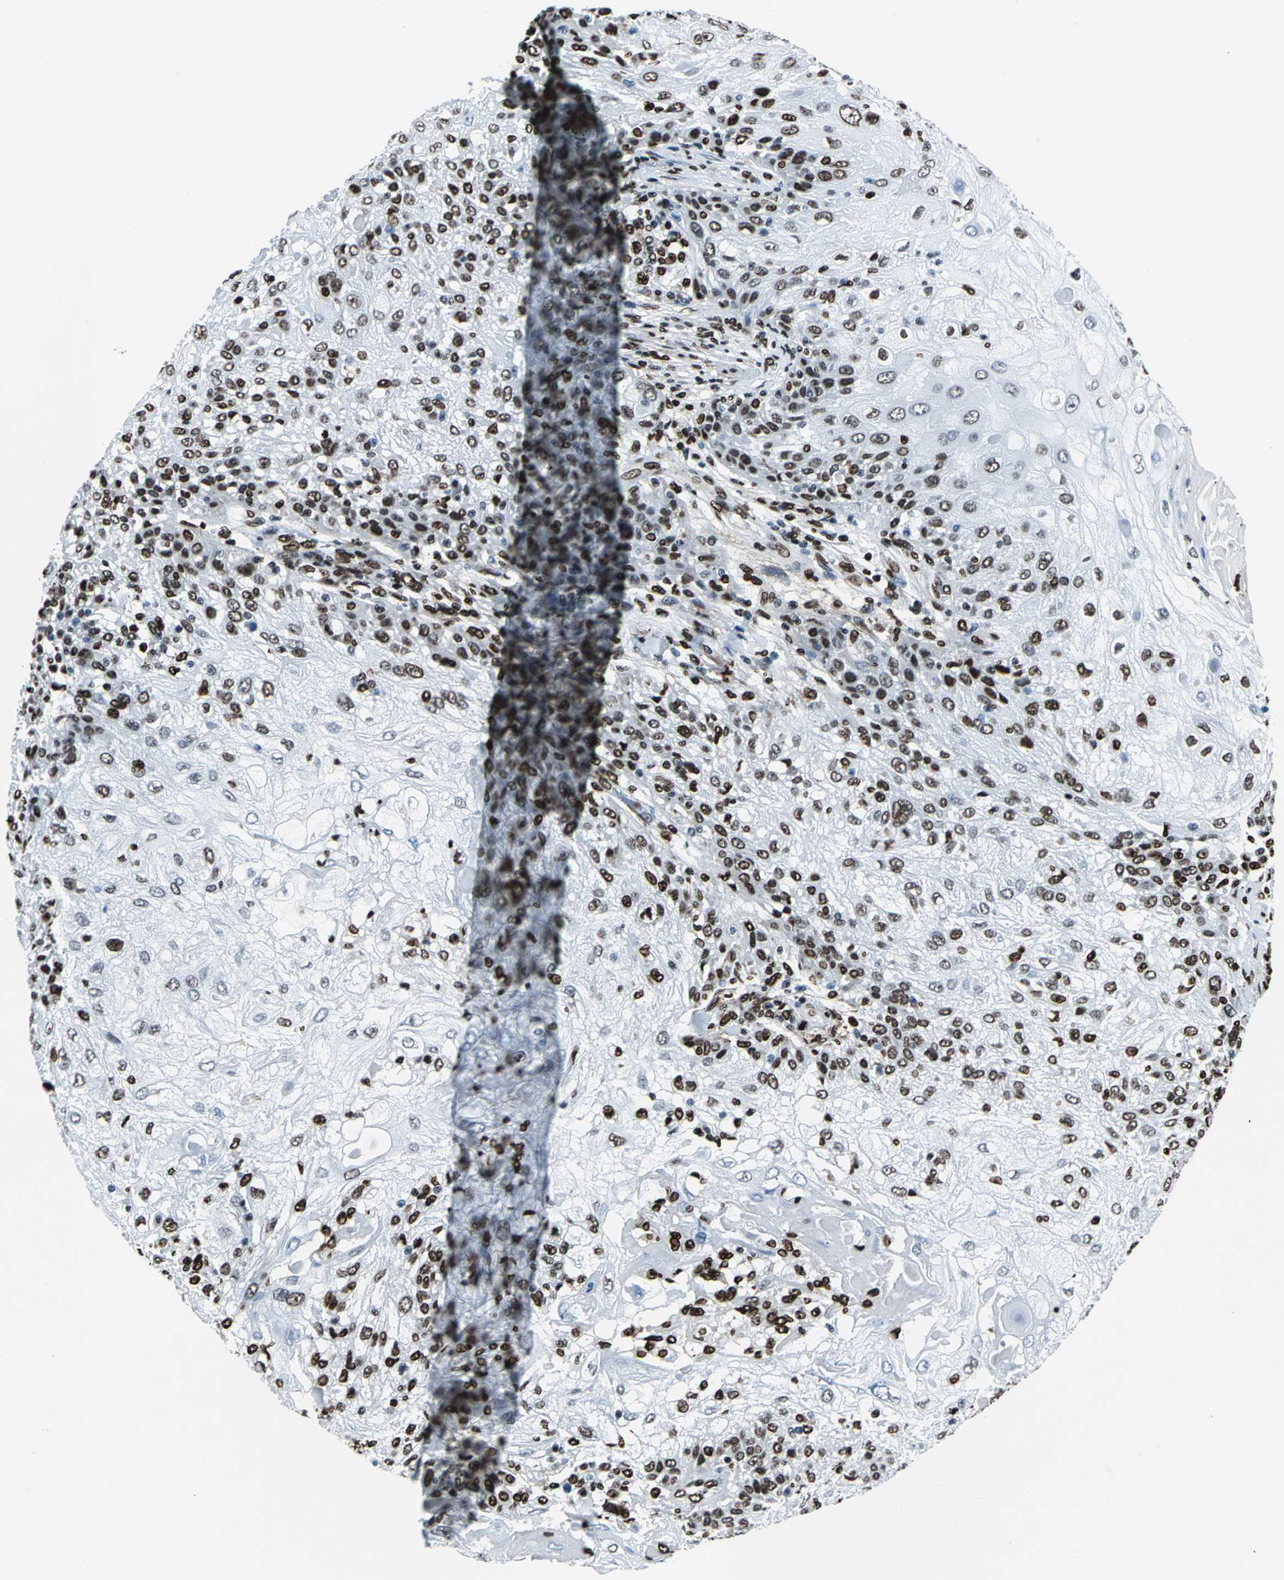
{"staining": {"intensity": "strong", "quantity": ">75%", "location": "nuclear"}, "tissue": "skin cancer", "cell_type": "Tumor cells", "image_type": "cancer", "snomed": [{"axis": "morphology", "description": "Normal tissue, NOS"}, {"axis": "morphology", "description": "Squamous cell carcinoma, NOS"}, {"axis": "topography", "description": "Skin"}], "caption": "Tumor cells reveal strong nuclear staining in approximately >75% of cells in squamous cell carcinoma (skin).", "gene": "APEX1", "patient": {"sex": "female", "age": 83}}